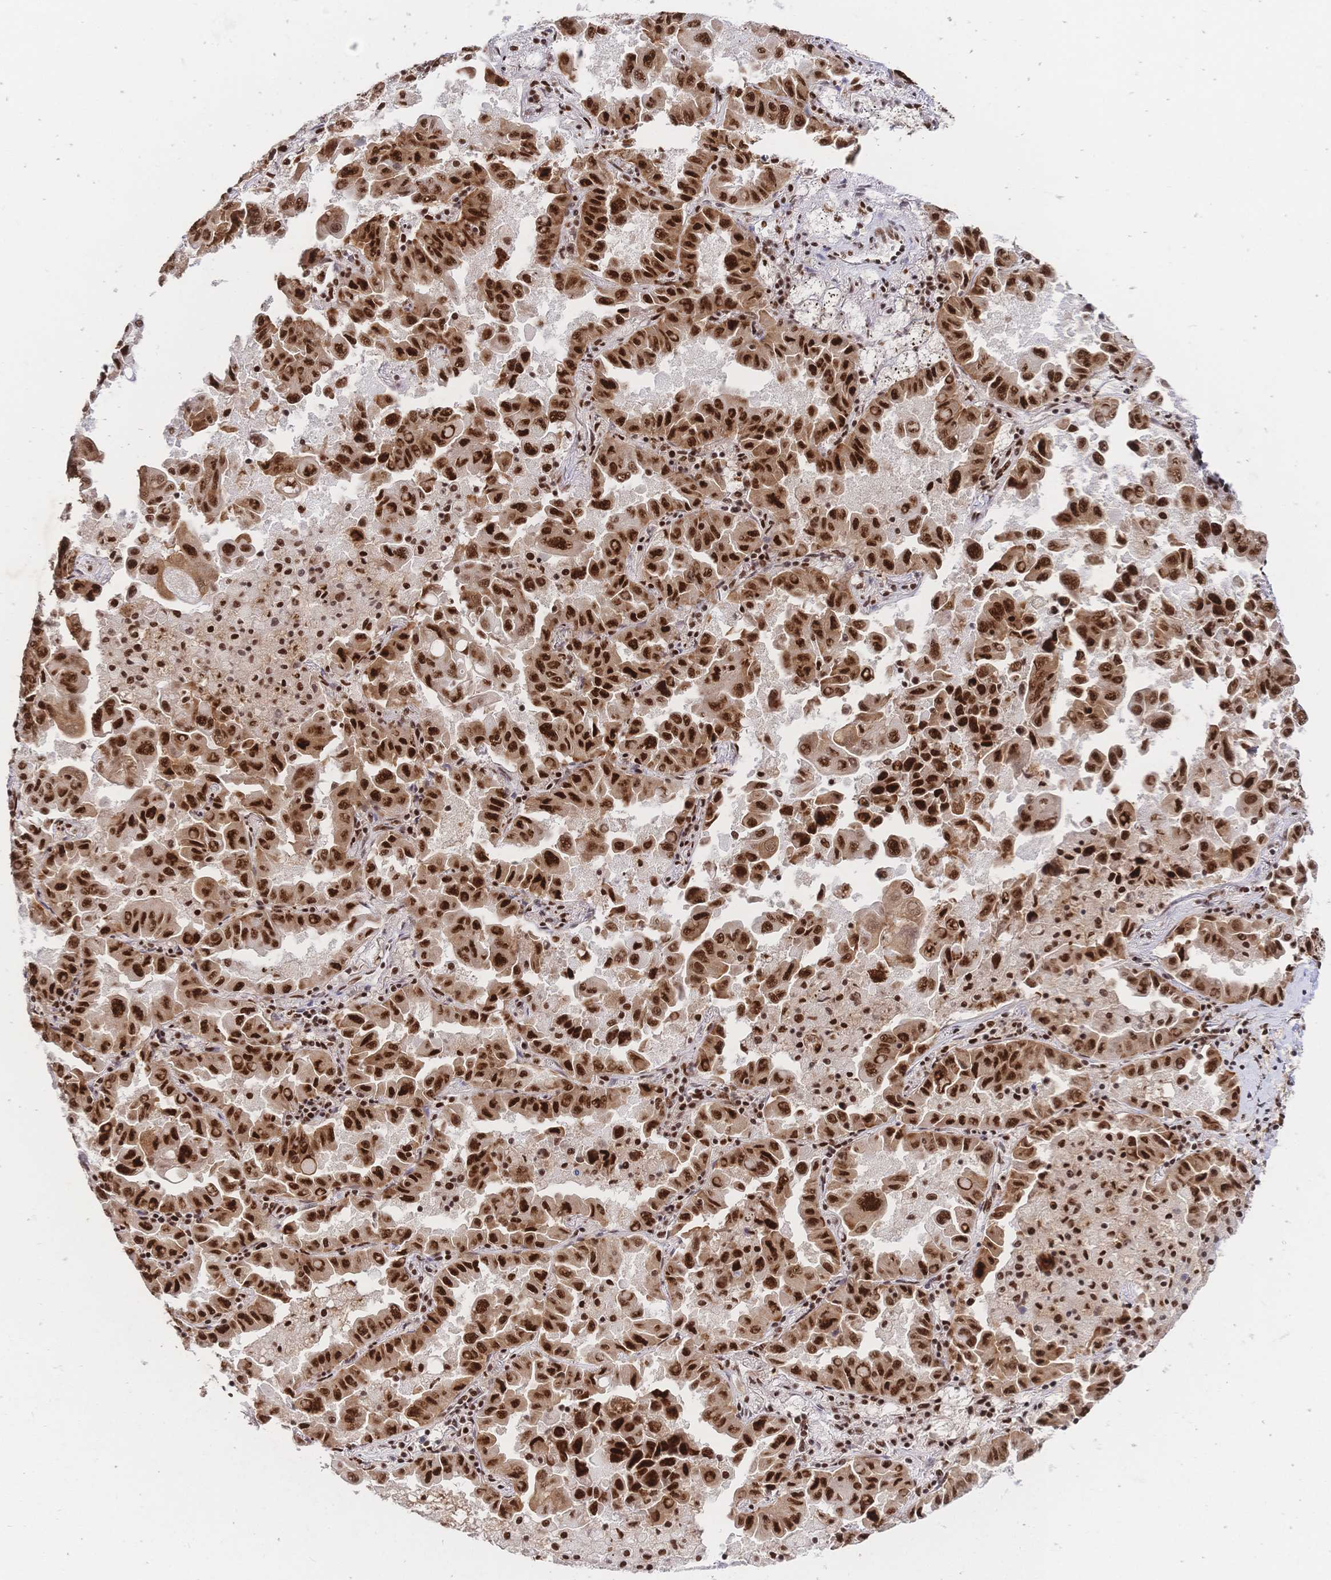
{"staining": {"intensity": "strong", "quantity": ">75%", "location": "nuclear"}, "tissue": "lung cancer", "cell_type": "Tumor cells", "image_type": "cancer", "snomed": [{"axis": "morphology", "description": "Adenocarcinoma, NOS"}, {"axis": "topography", "description": "Lung"}], "caption": "Immunohistochemical staining of human lung cancer displays strong nuclear protein positivity in approximately >75% of tumor cells.", "gene": "SRSF1", "patient": {"sex": "male", "age": 64}}